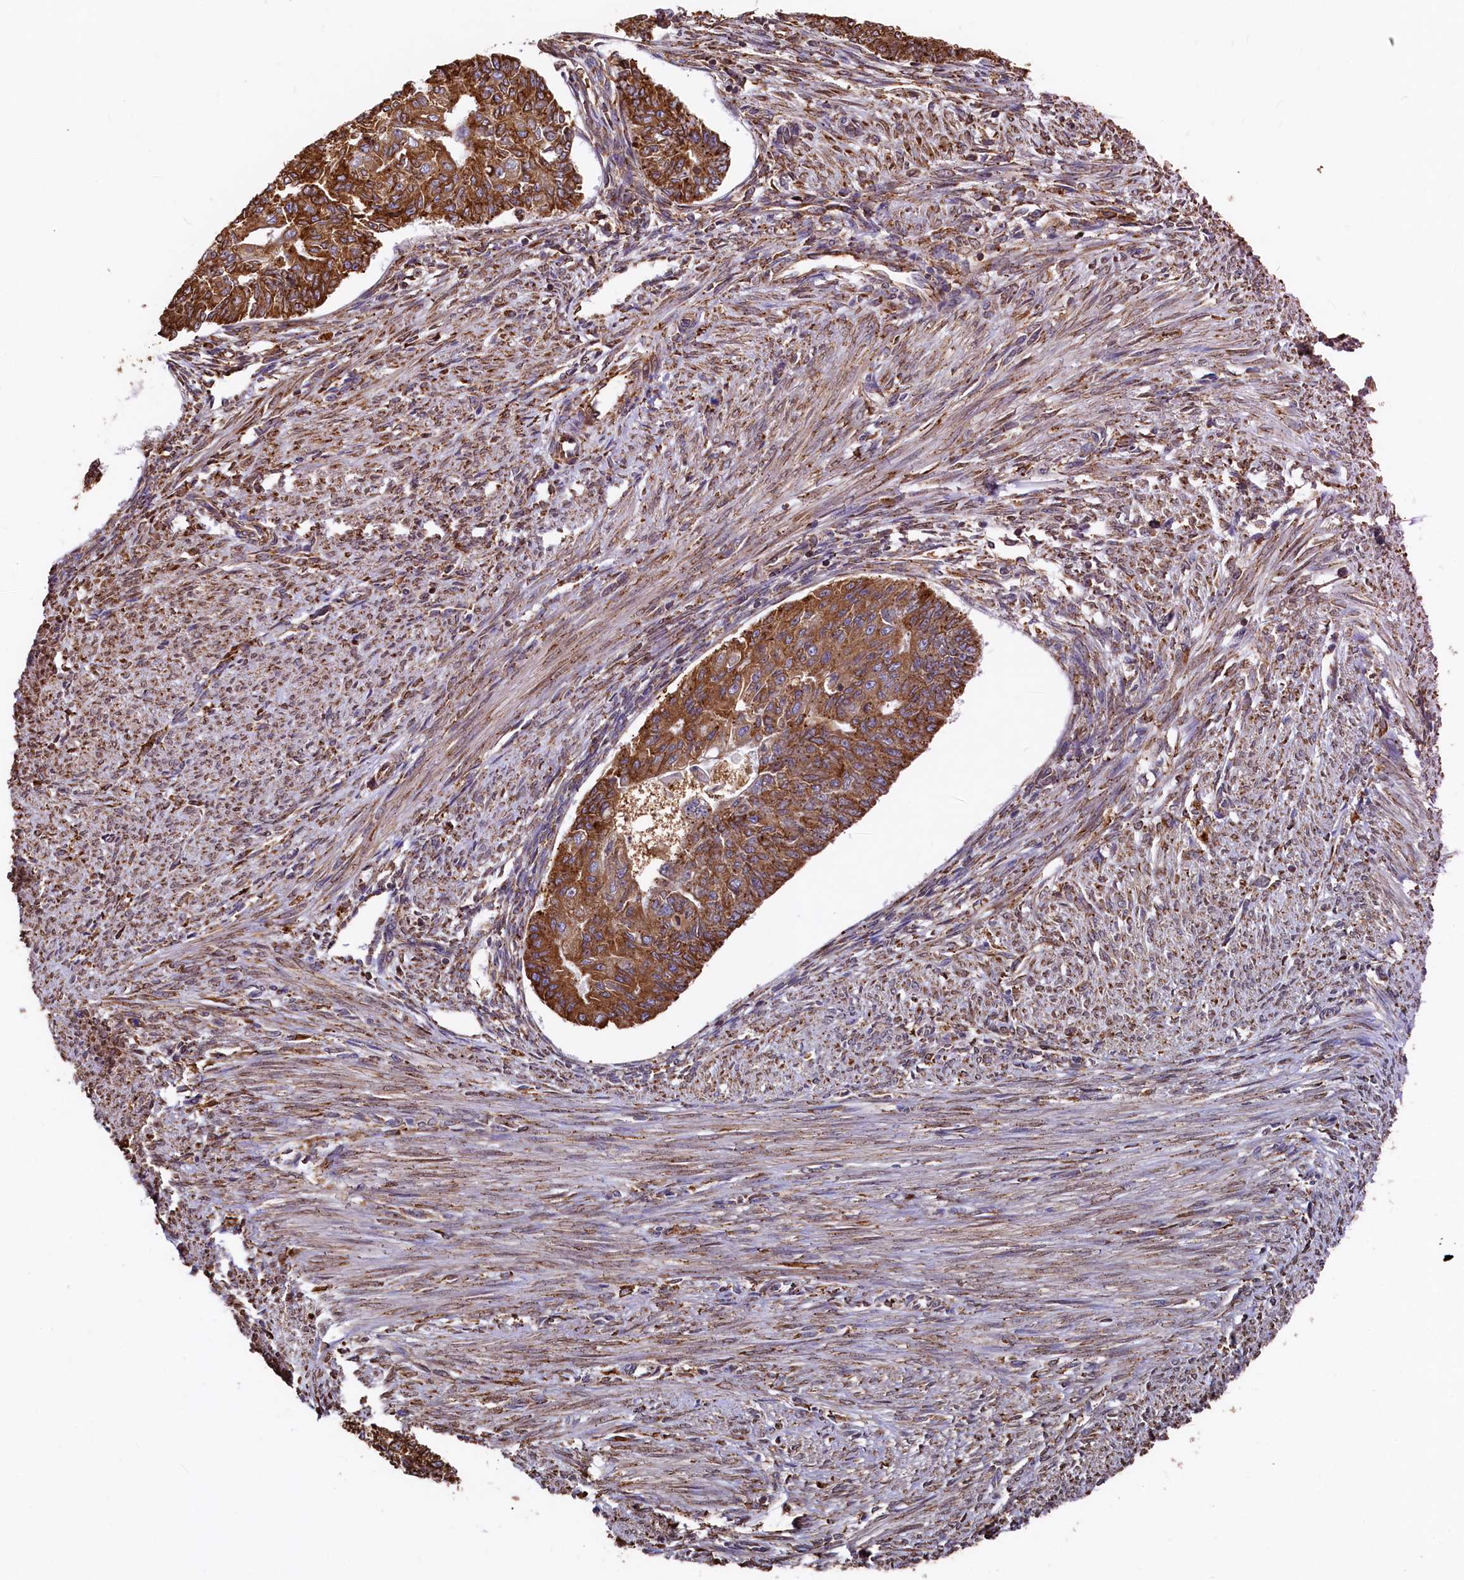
{"staining": {"intensity": "strong", "quantity": ">75%", "location": "cytoplasmic/membranous"}, "tissue": "endometrial cancer", "cell_type": "Tumor cells", "image_type": "cancer", "snomed": [{"axis": "morphology", "description": "Adenocarcinoma, NOS"}, {"axis": "topography", "description": "Endometrium"}], "caption": "Immunohistochemistry (DAB) staining of adenocarcinoma (endometrial) reveals strong cytoplasmic/membranous protein positivity in approximately >75% of tumor cells.", "gene": "NEURL1B", "patient": {"sex": "female", "age": 32}}